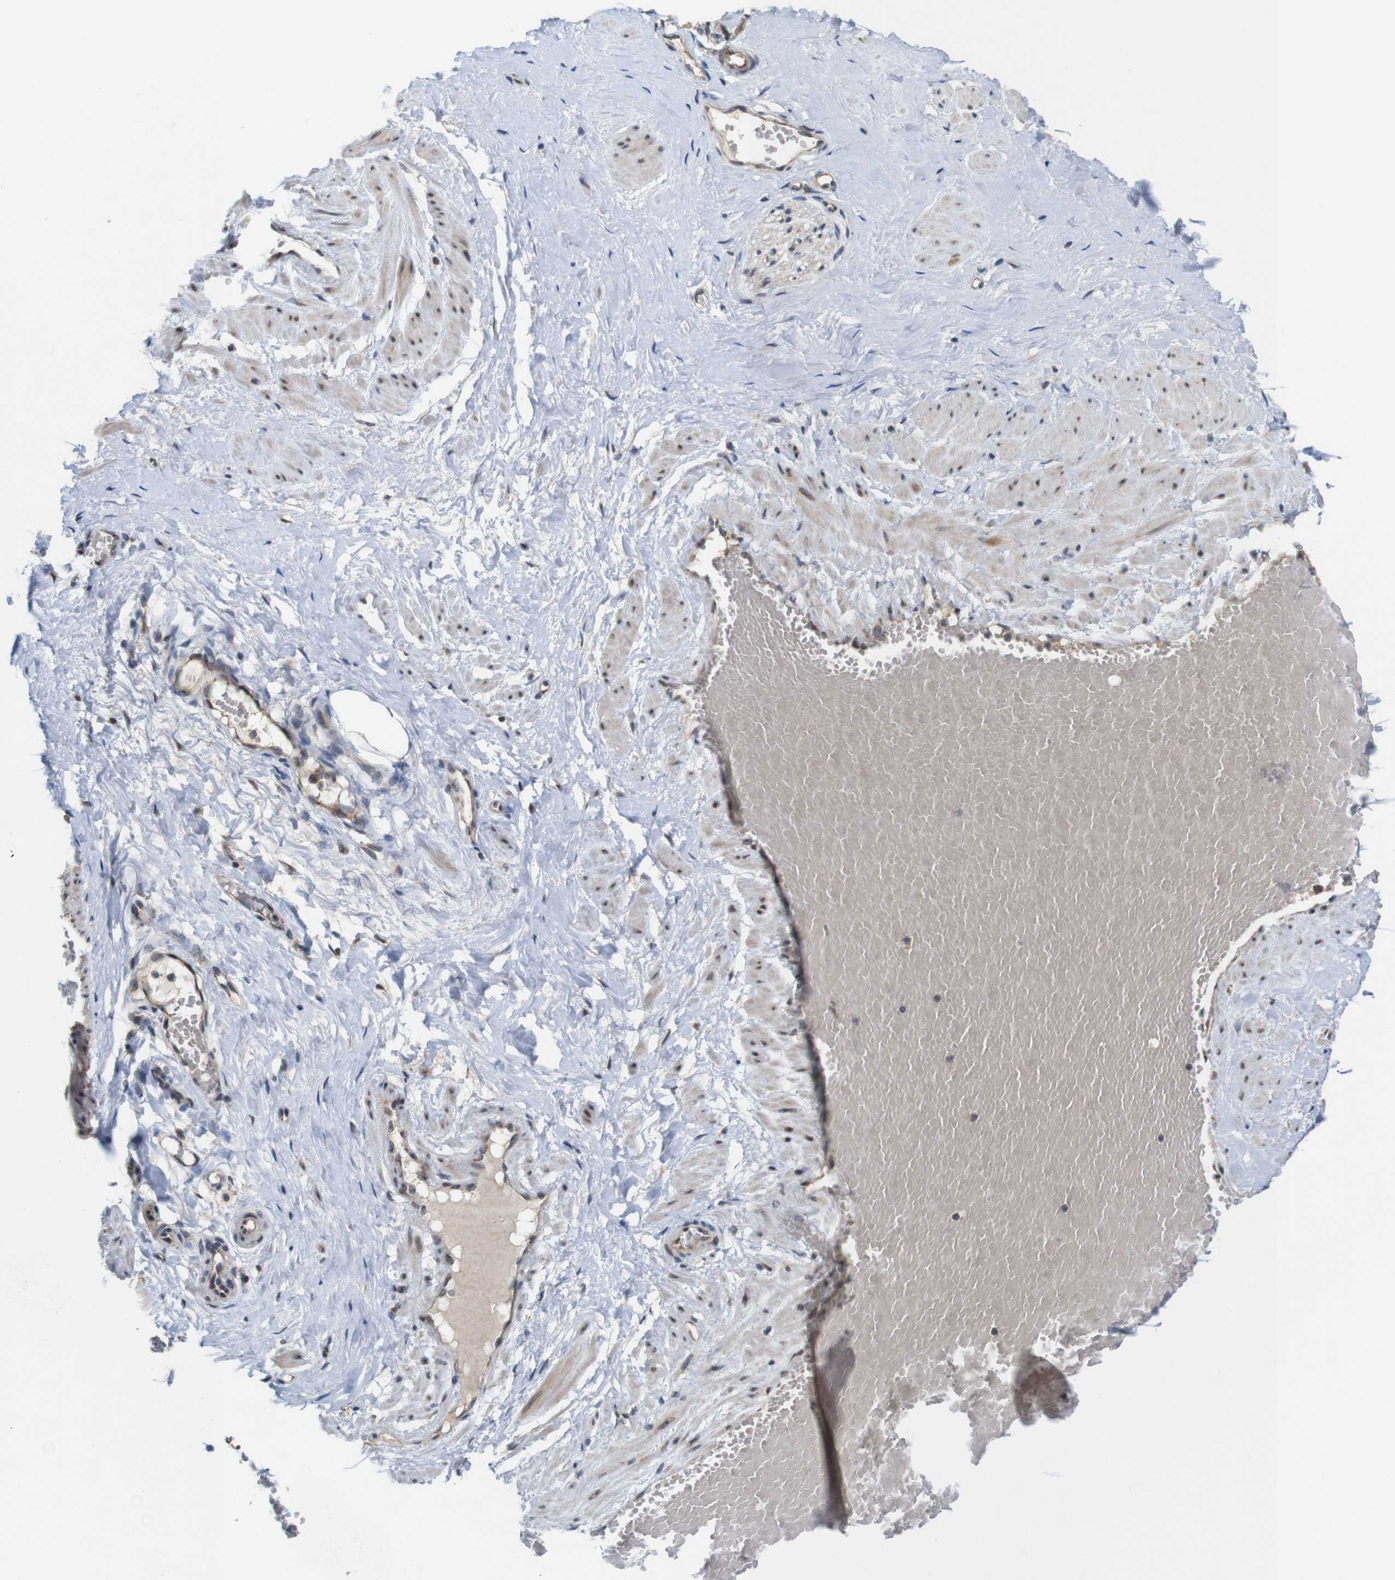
{"staining": {"intensity": "moderate", "quantity": ">75%", "location": "cytoplasmic/membranous"}, "tissue": "adipose tissue", "cell_type": "Adipocytes", "image_type": "normal", "snomed": [{"axis": "morphology", "description": "Normal tissue, NOS"}, {"axis": "topography", "description": "Soft tissue"}, {"axis": "topography", "description": "Vascular tissue"}], "caption": "There is medium levels of moderate cytoplasmic/membranous positivity in adipocytes of unremarkable adipose tissue, as demonstrated by immunohistochemical staining (brown color).", "gene": "EFCAB14", "patient": {"sex": "female", "age": 35}}